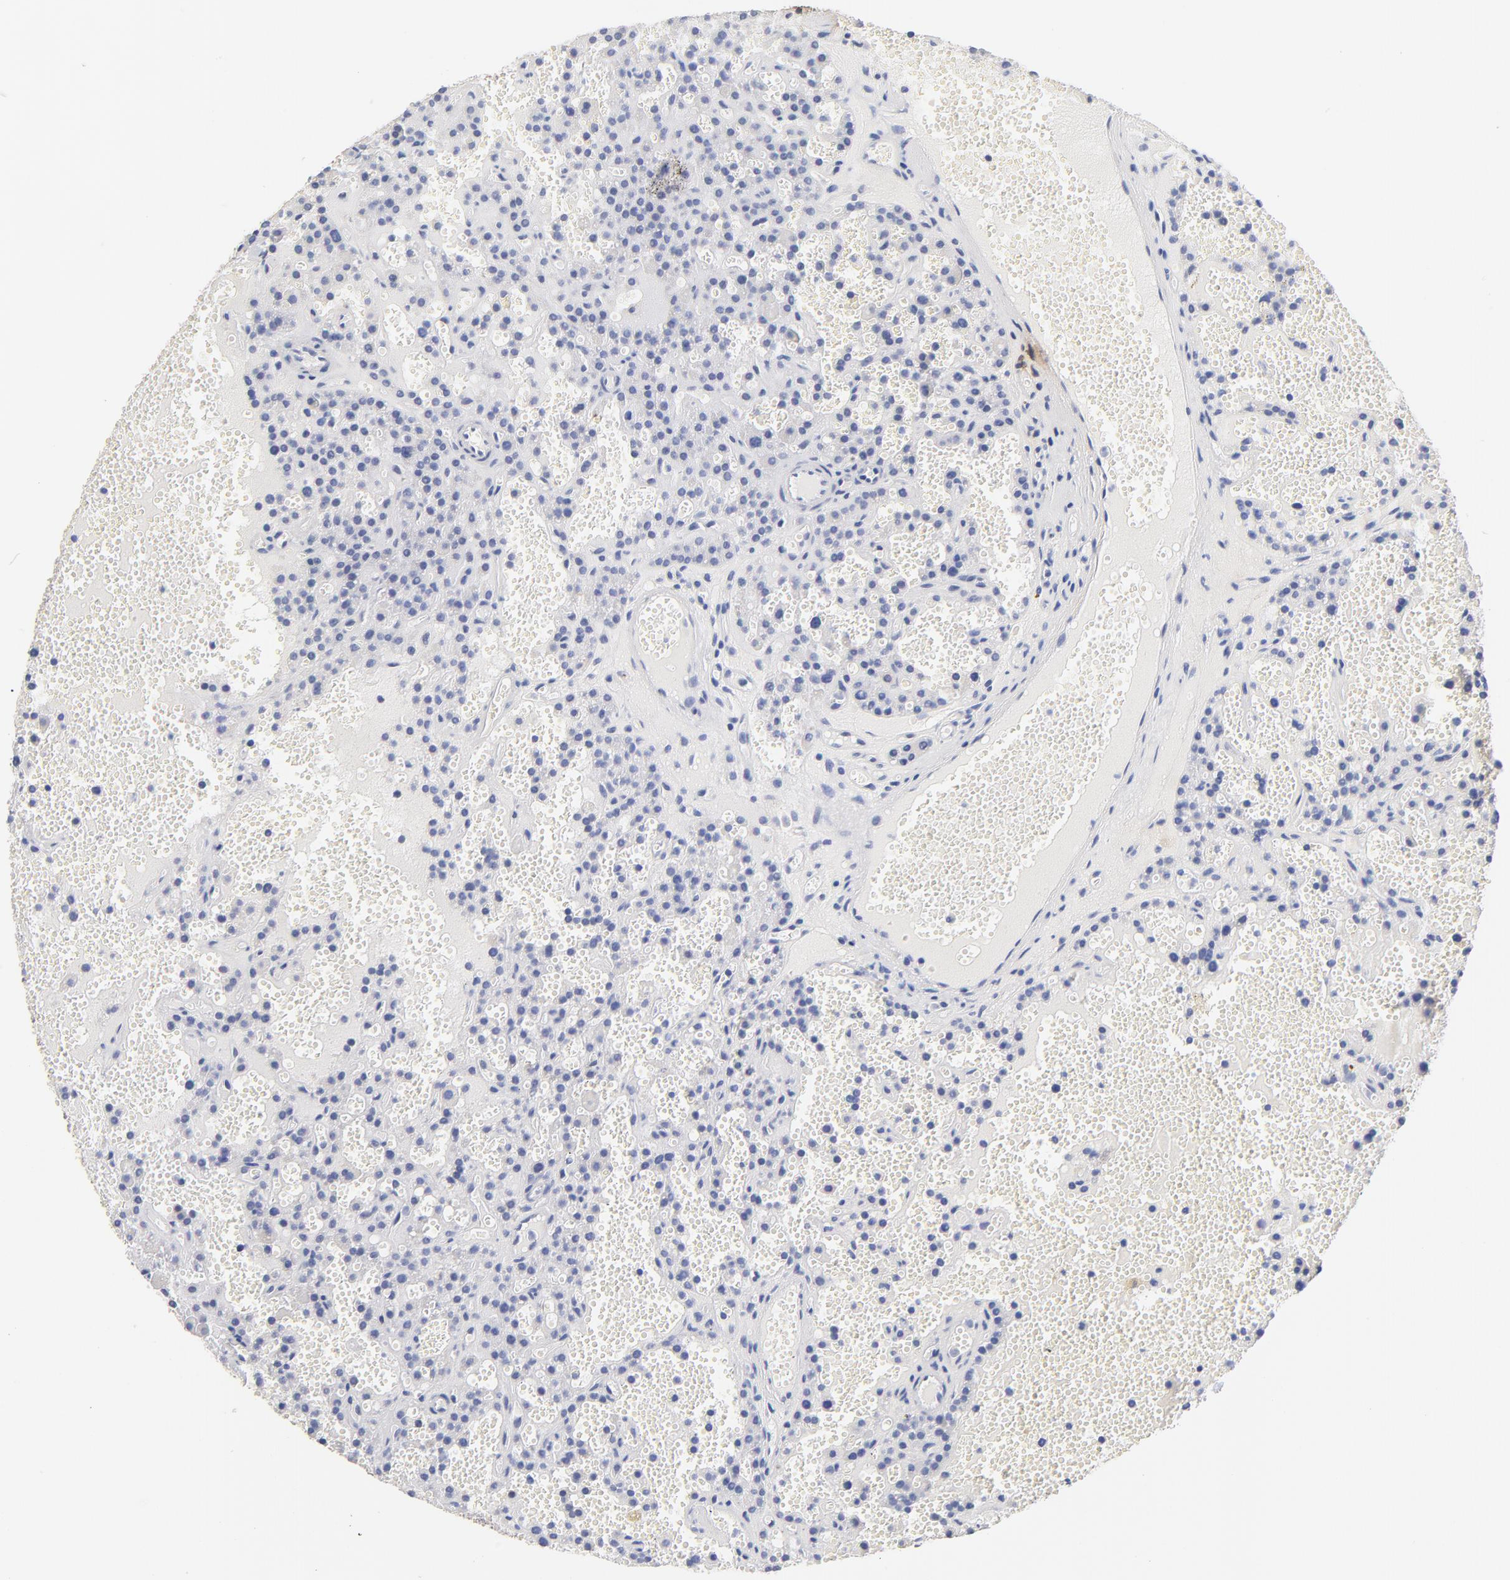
{"staining": {"intensity": "negative", "quantity": "none", "location": "none"}, "tissue": "parathyroid gland", "cell_type": "Glandular cells", "image_type": "normal", "snomed": [{"axis": "morphology", "description": "Normal tissue, NOS"}, {"axis": "topography", "description": "Parathyroid gland"}], "caption": "Immunohistochemistry micrograph of unremarkable human parathyroid gland stained for a protein (brown), which reveals no staining in glandular cells.", "gene": "TWNK", "patient": {"sex": "male", "age": 25}}